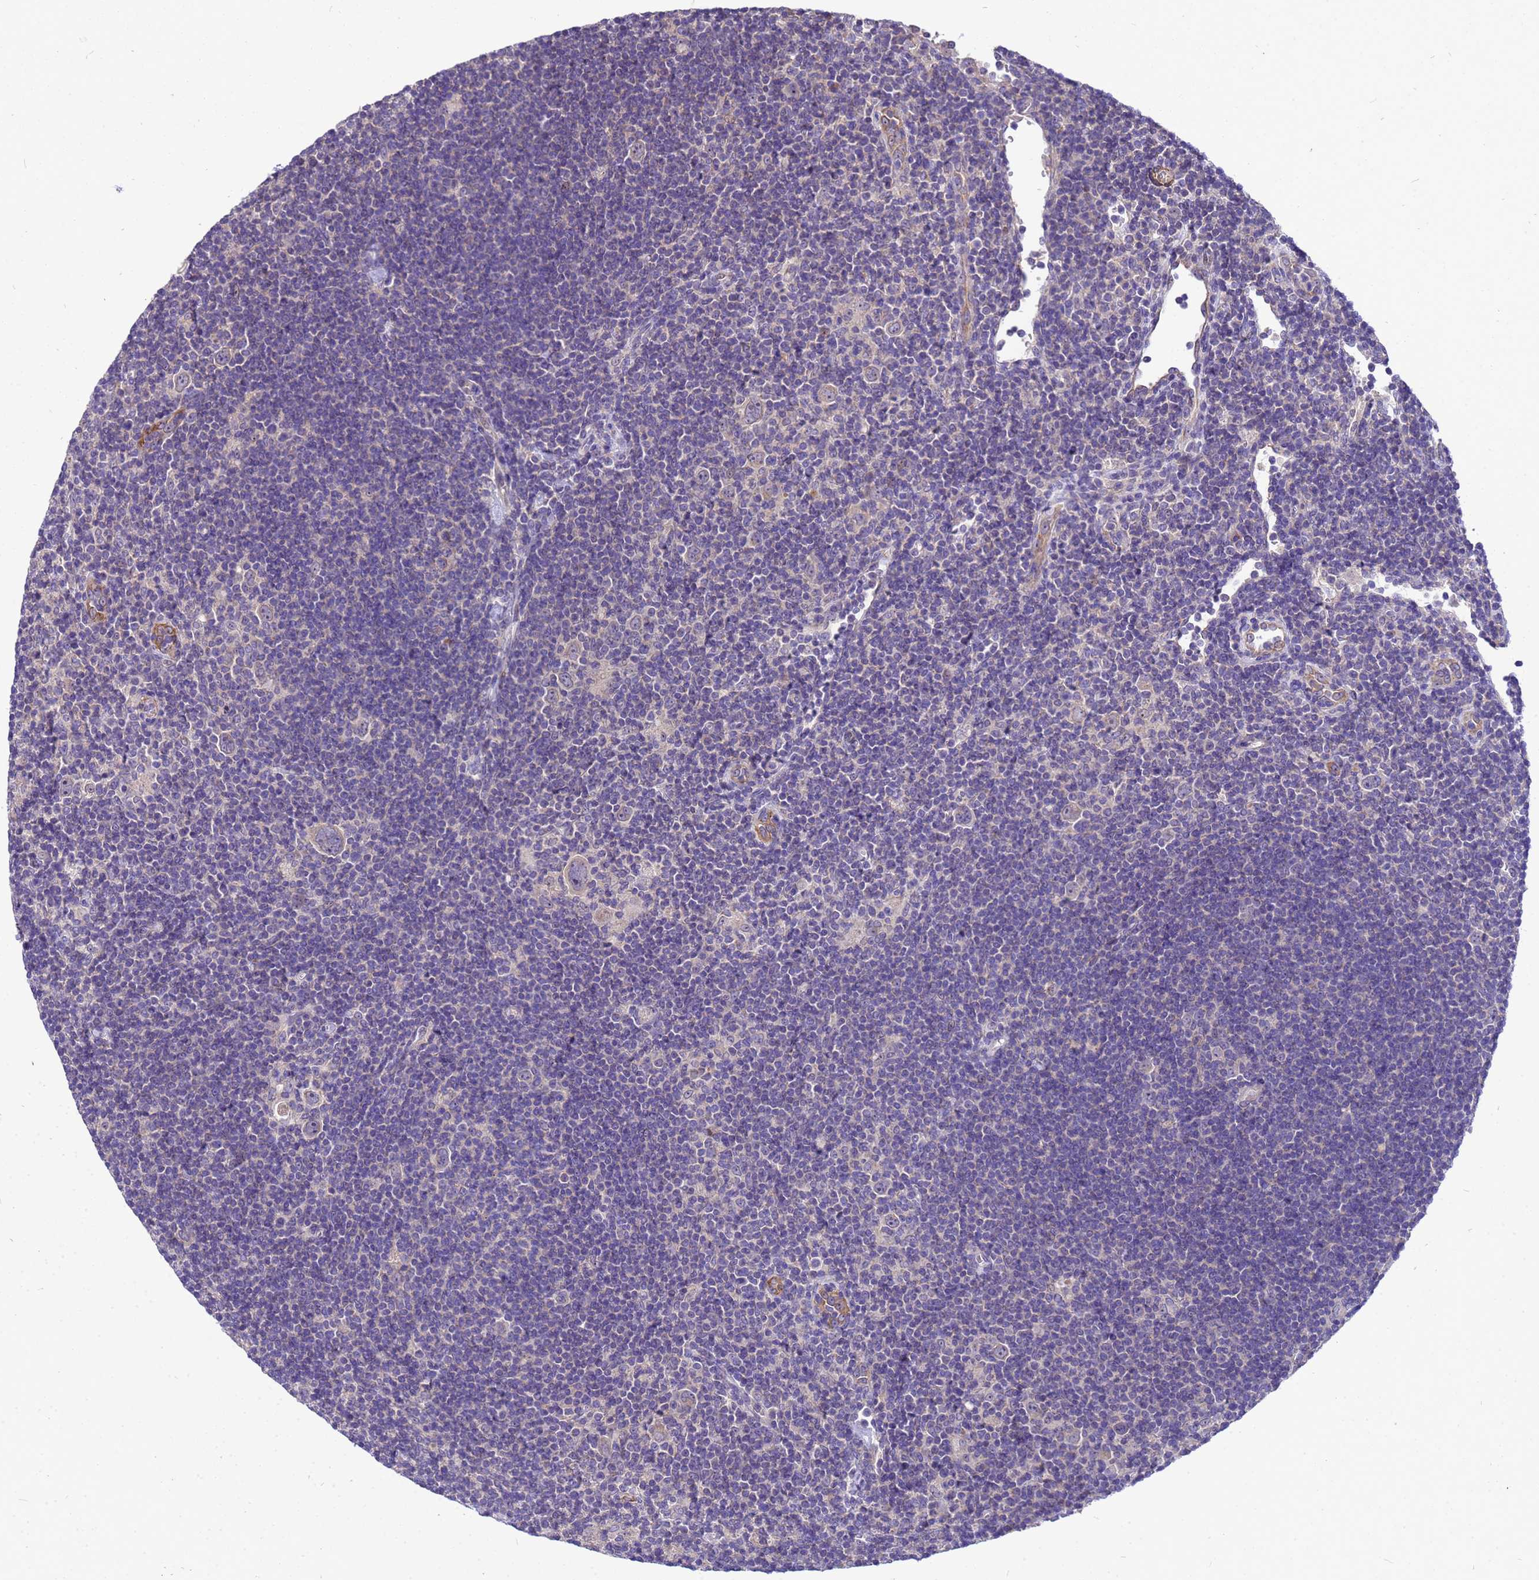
{"staining": {"intensity": "negative", "quantity": "none", "location": "none"}, "tissue": "lymphoma", "cell_type": "Tumor cells", "image_type": "cancer", "snomed": [{"axis": "morphology", "description": "Hodgkin's disease, NOS"}, {"axis": "topography", "description": "Lymph node"}], "caption": "Photomicrograph shows no protein expression in tumor cells of Hodgkin's disease tissue.", "gene": "POP7", "patient": {"sex": "female", "age": 57}}